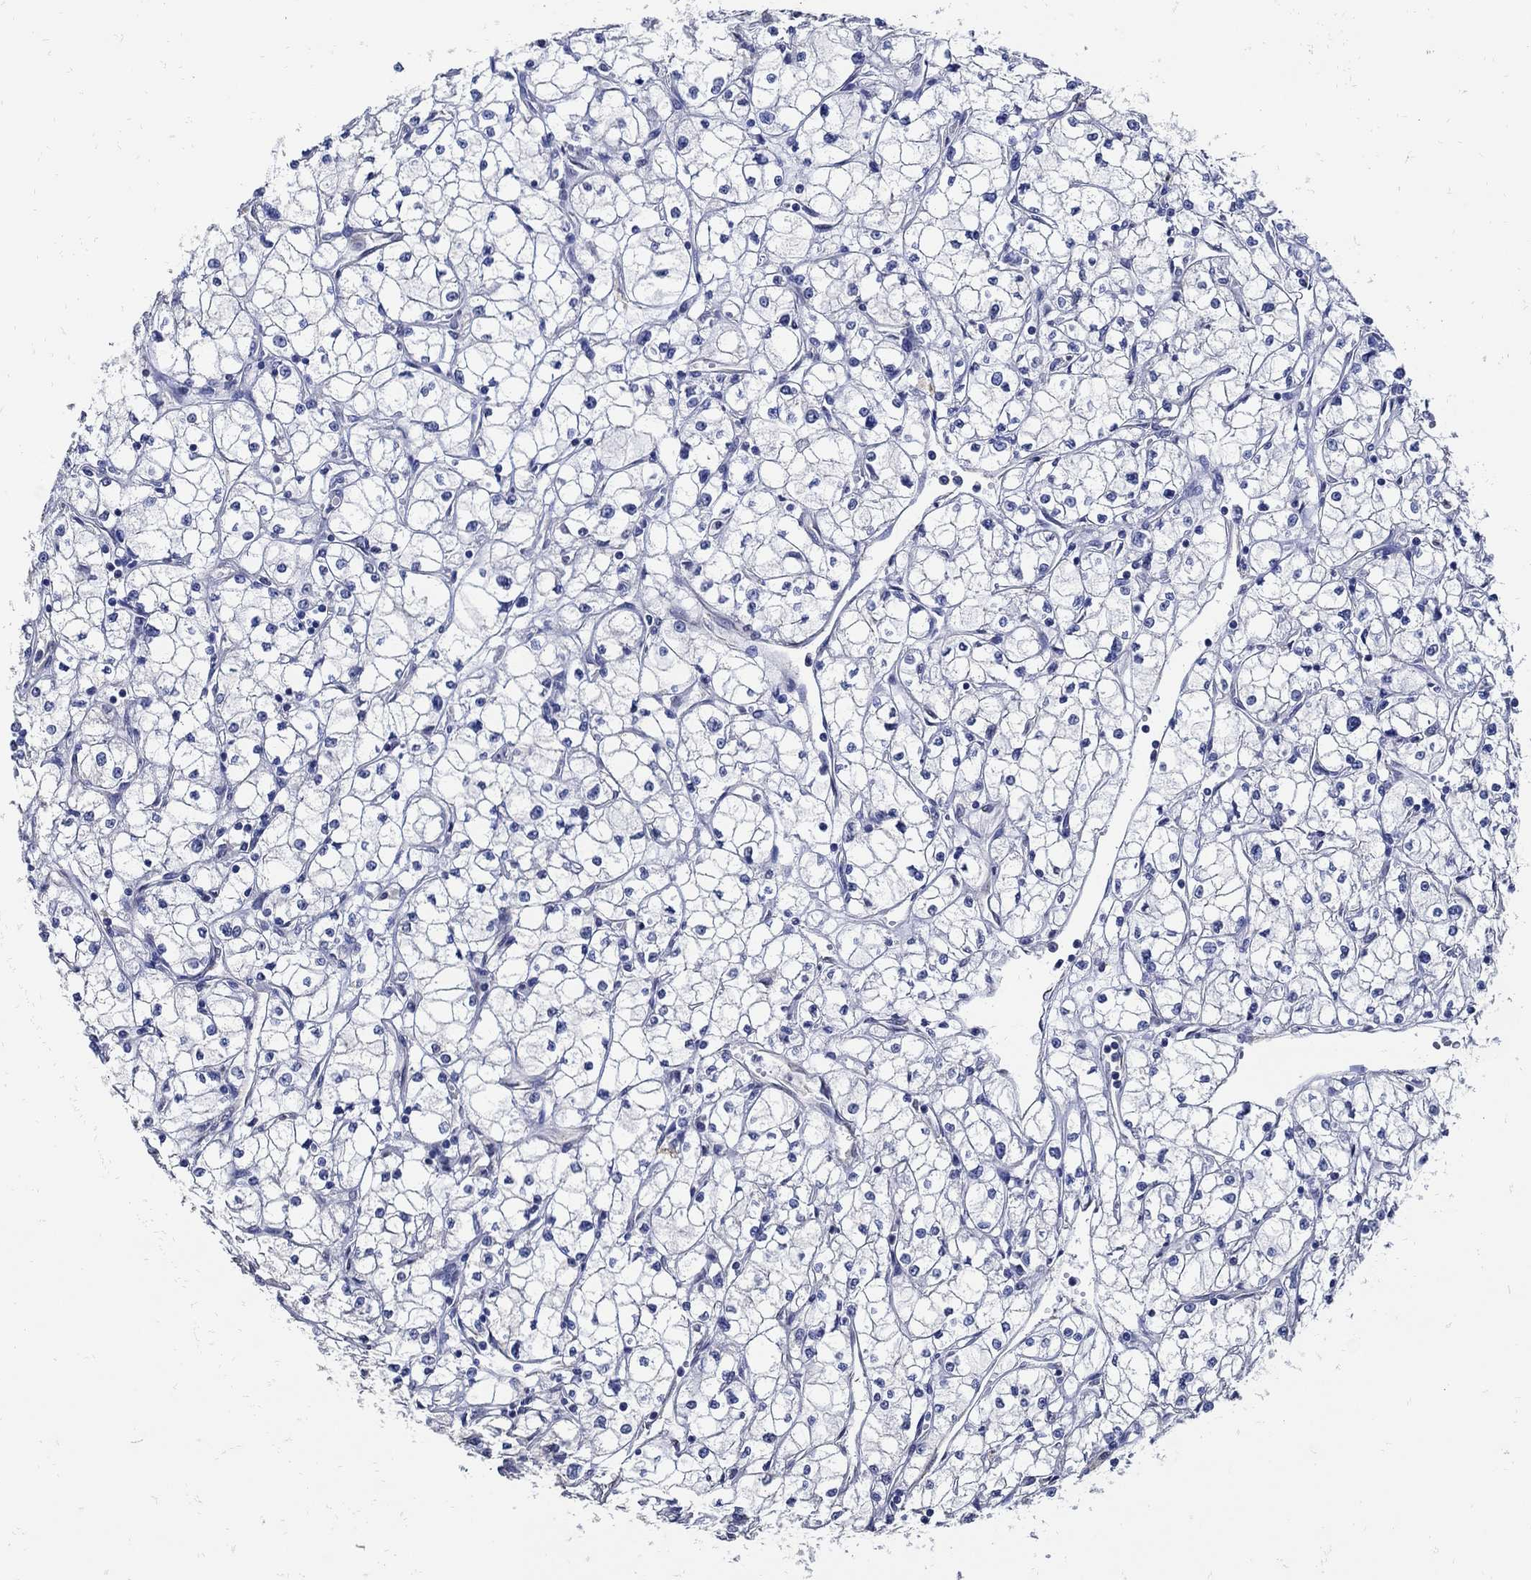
{"staining": {"intensity": "negative", "quantity": "none", "location": "none"}, "tissue": "renal cancer", "cell_type": "Tumor cells", "image_type": "cancer", "snomed": [{"axis": "morphology", "description": "Adenocarcinoma, NOS"}, {"axis": "topography", "description": "Kidney"}], "caption": "A histopathology image of human renal cancer (adenocarcinoma) is negative for staining in tumor cells. The staining was performed using DAB to visualize the protein expression in brown, while the nuclei were stained in blue with hematoxylin (Magnification: 20x).", "gene": "KCNN3", "patient": {"sex": "male", "age": 67}}